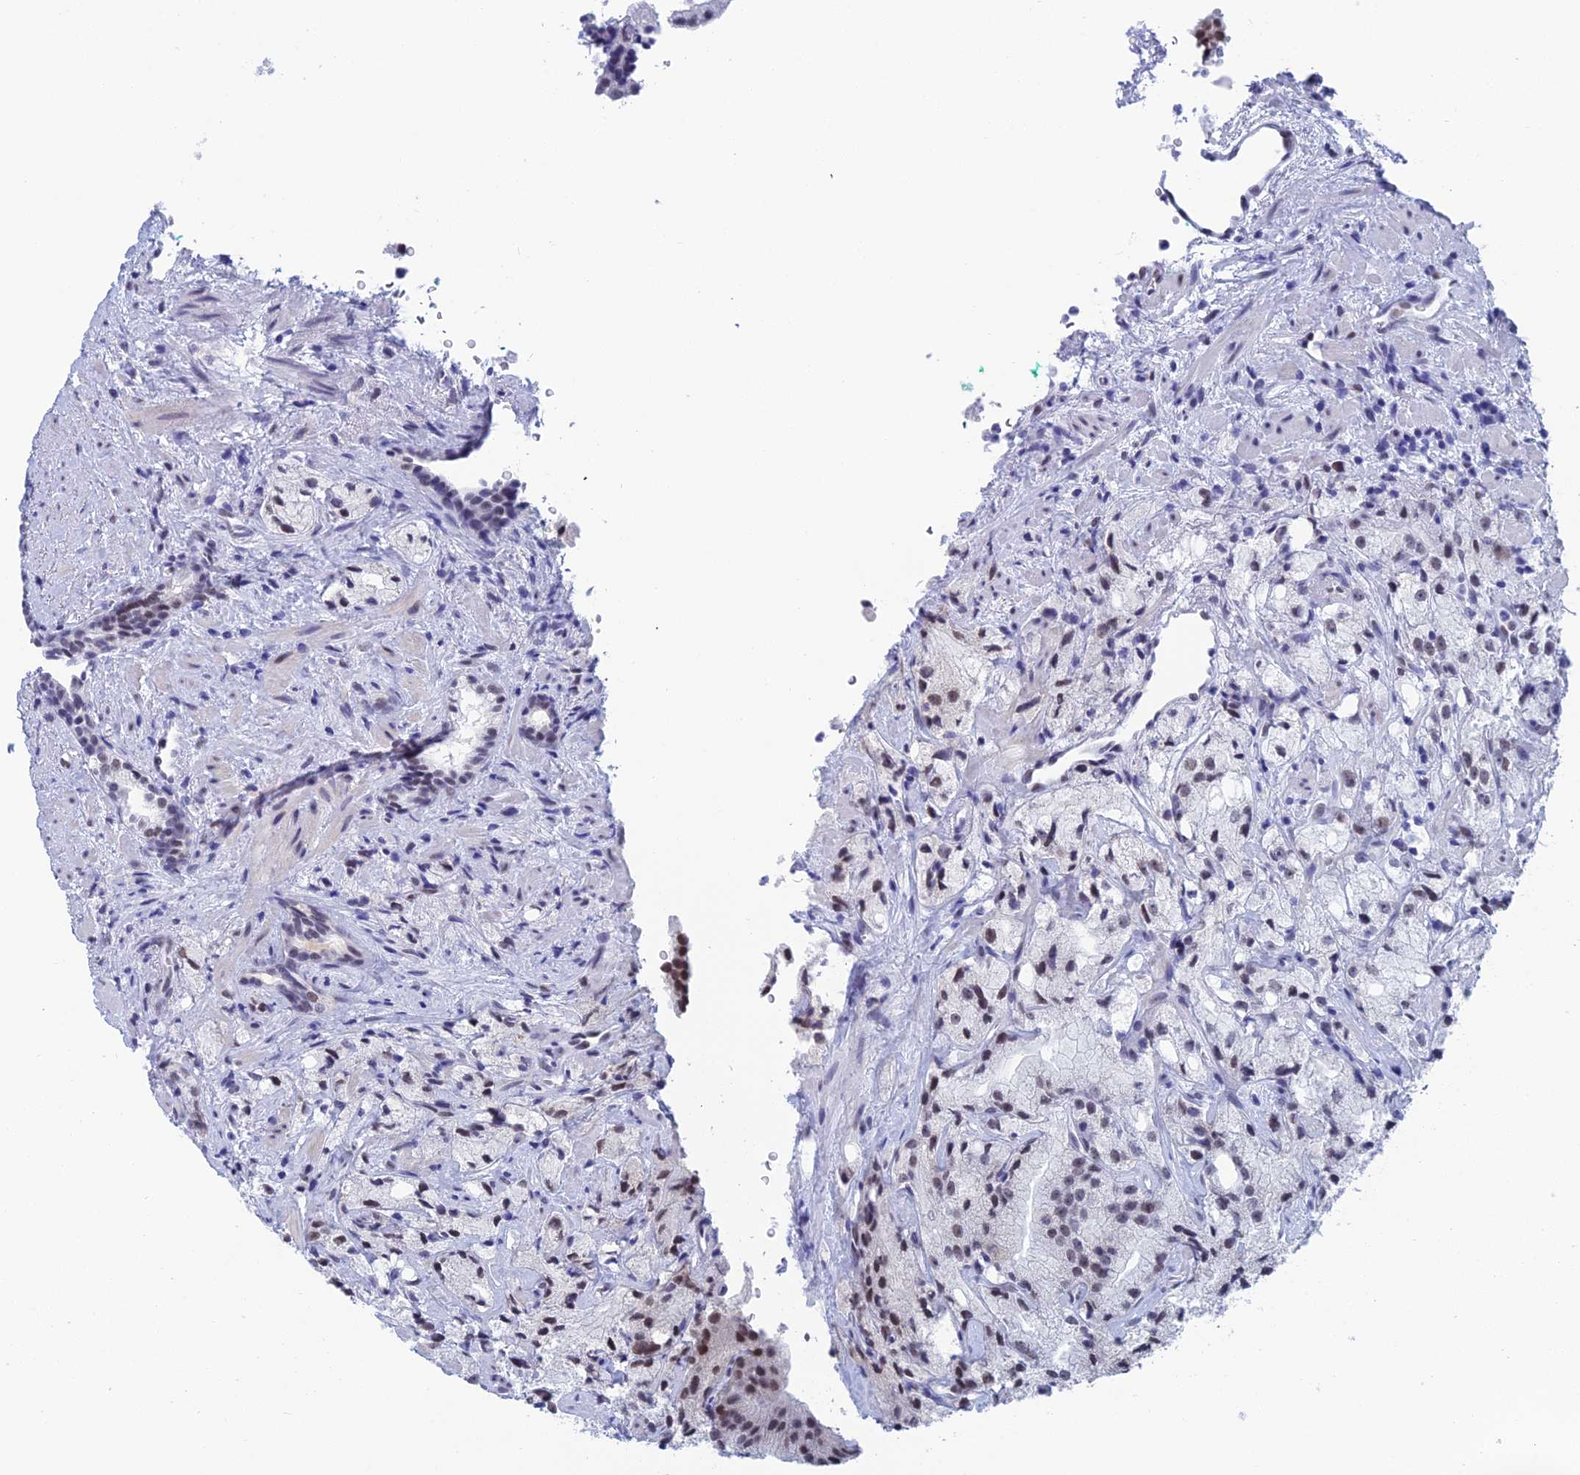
{"staining": {"intensity": "moderate", "quantity": "<25%", "location": "nuclear"}, "tissue": "prostate cancer", "cell_type": "Tumor cells", "image_type": "cancer", "snomed": [{"axis": "morphology", "description": "Adenocarcinoma, High grade"}, {"axis": "topography", "description": "Prostate"}], "caption": "Immunohistochemistry (DAB) staining of high-grade adenocarcinoma (prostate) reveals moderate nuclear protein positivity in approximately <25% of tumor cells.", "gene": "NABP2", "patient": {"sex": "male", "age": 64}}